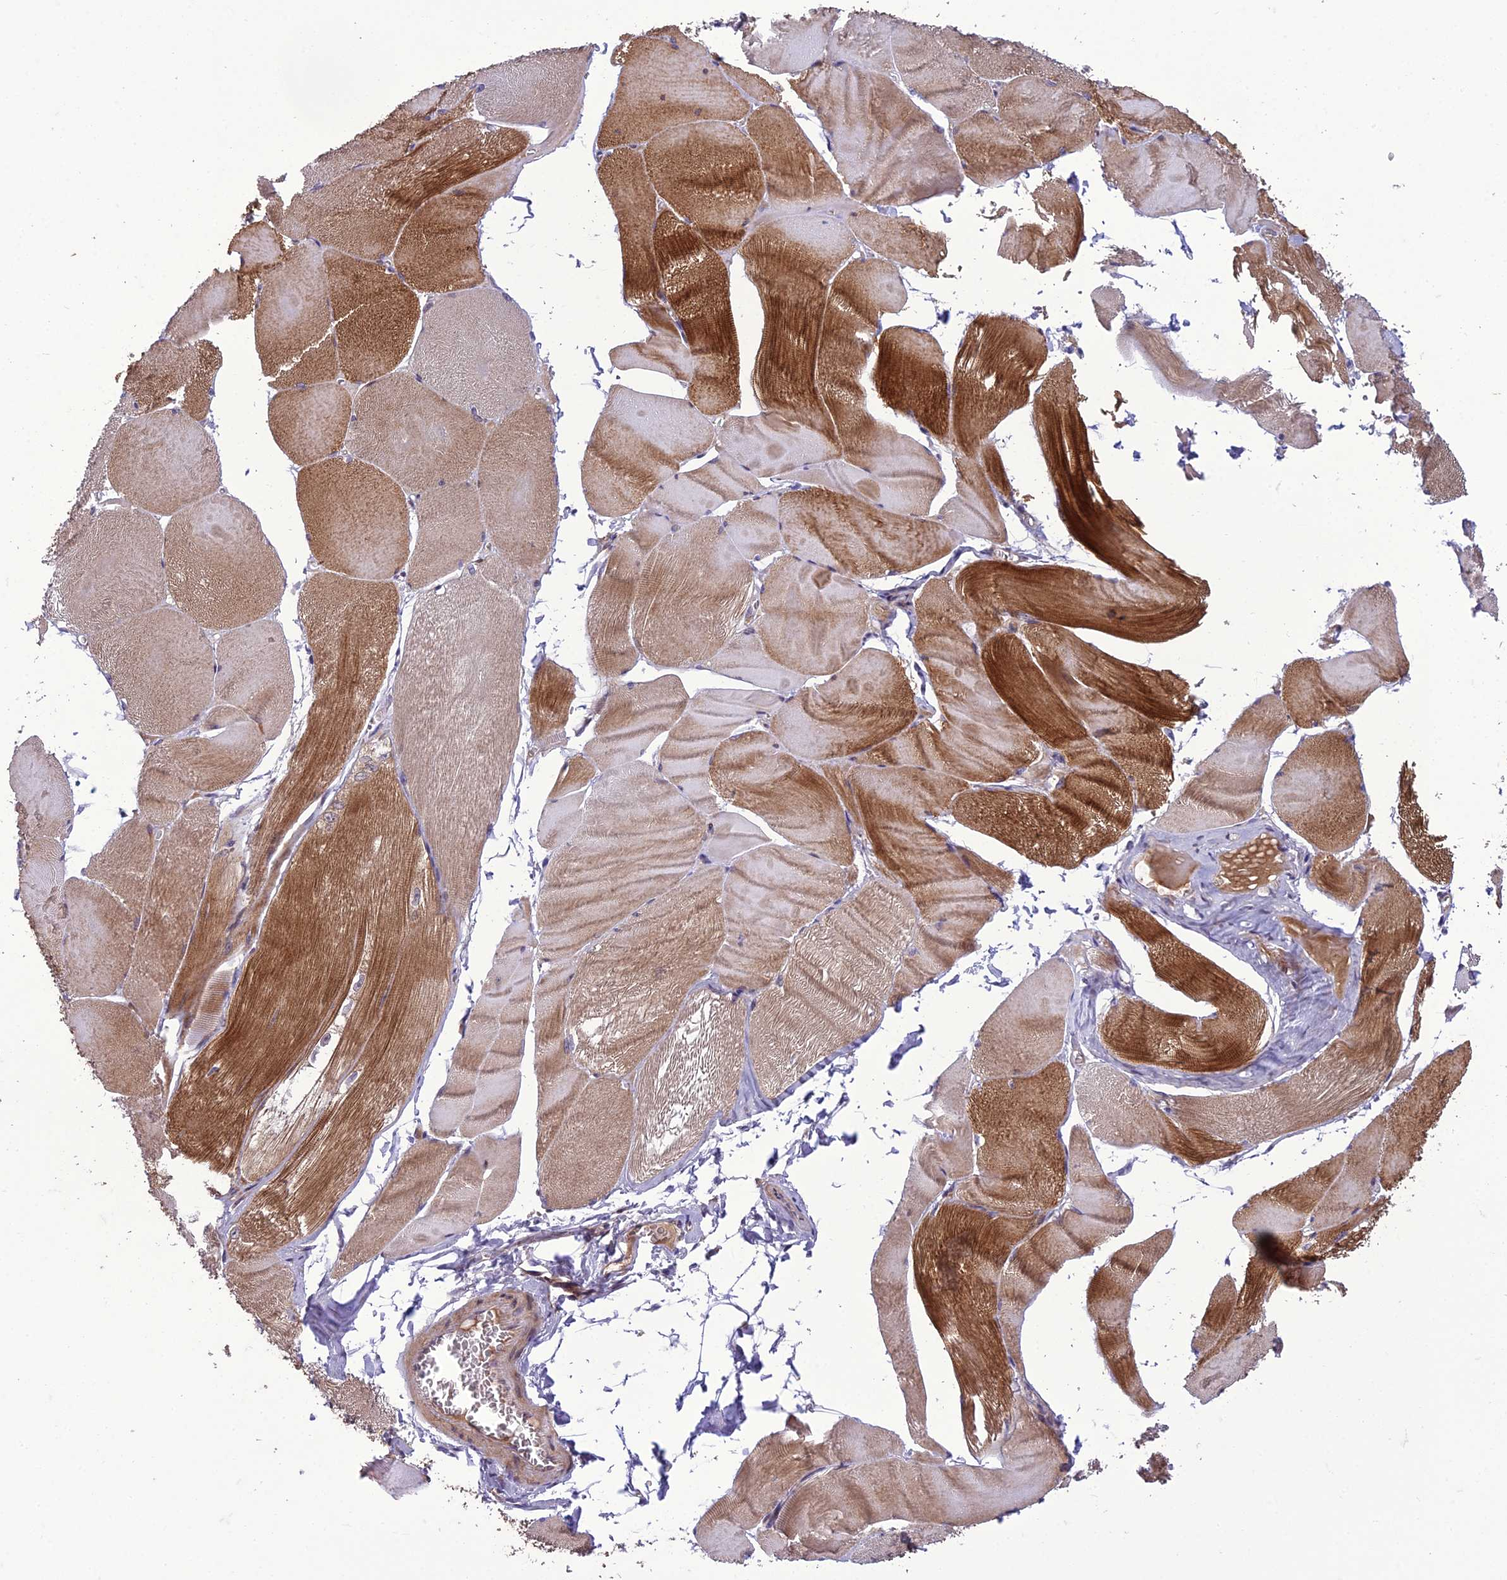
{"staining": {"intensity": "strong", "quantity": ">75%", "location": "cytoplasmic/membranous"}, "tissue": "skeletal muscle", "cell_type": "Myocytes", "image_type": "normal", "snomed": [{"axis": "morphology", "description": "Normal tissue, NOS"}, {"axis": "morphology", "description": "Basal cell carcinoma"}, {"axis": "topography", "description": "Skeletal muscle"}], "caption": "Immunohistochemistry (IHC) micrograph of unremarkable skeletal muscle: skeletal muscle stained using immunohistochemistry displays high levels of strong protein expression localized specifically in the cytoplasmic/membranous of myocytes, appearing as a cytoplasmic/membranous brown color.", "gene": "GAB4", "patient": {"sex": "female", "age": 64}}